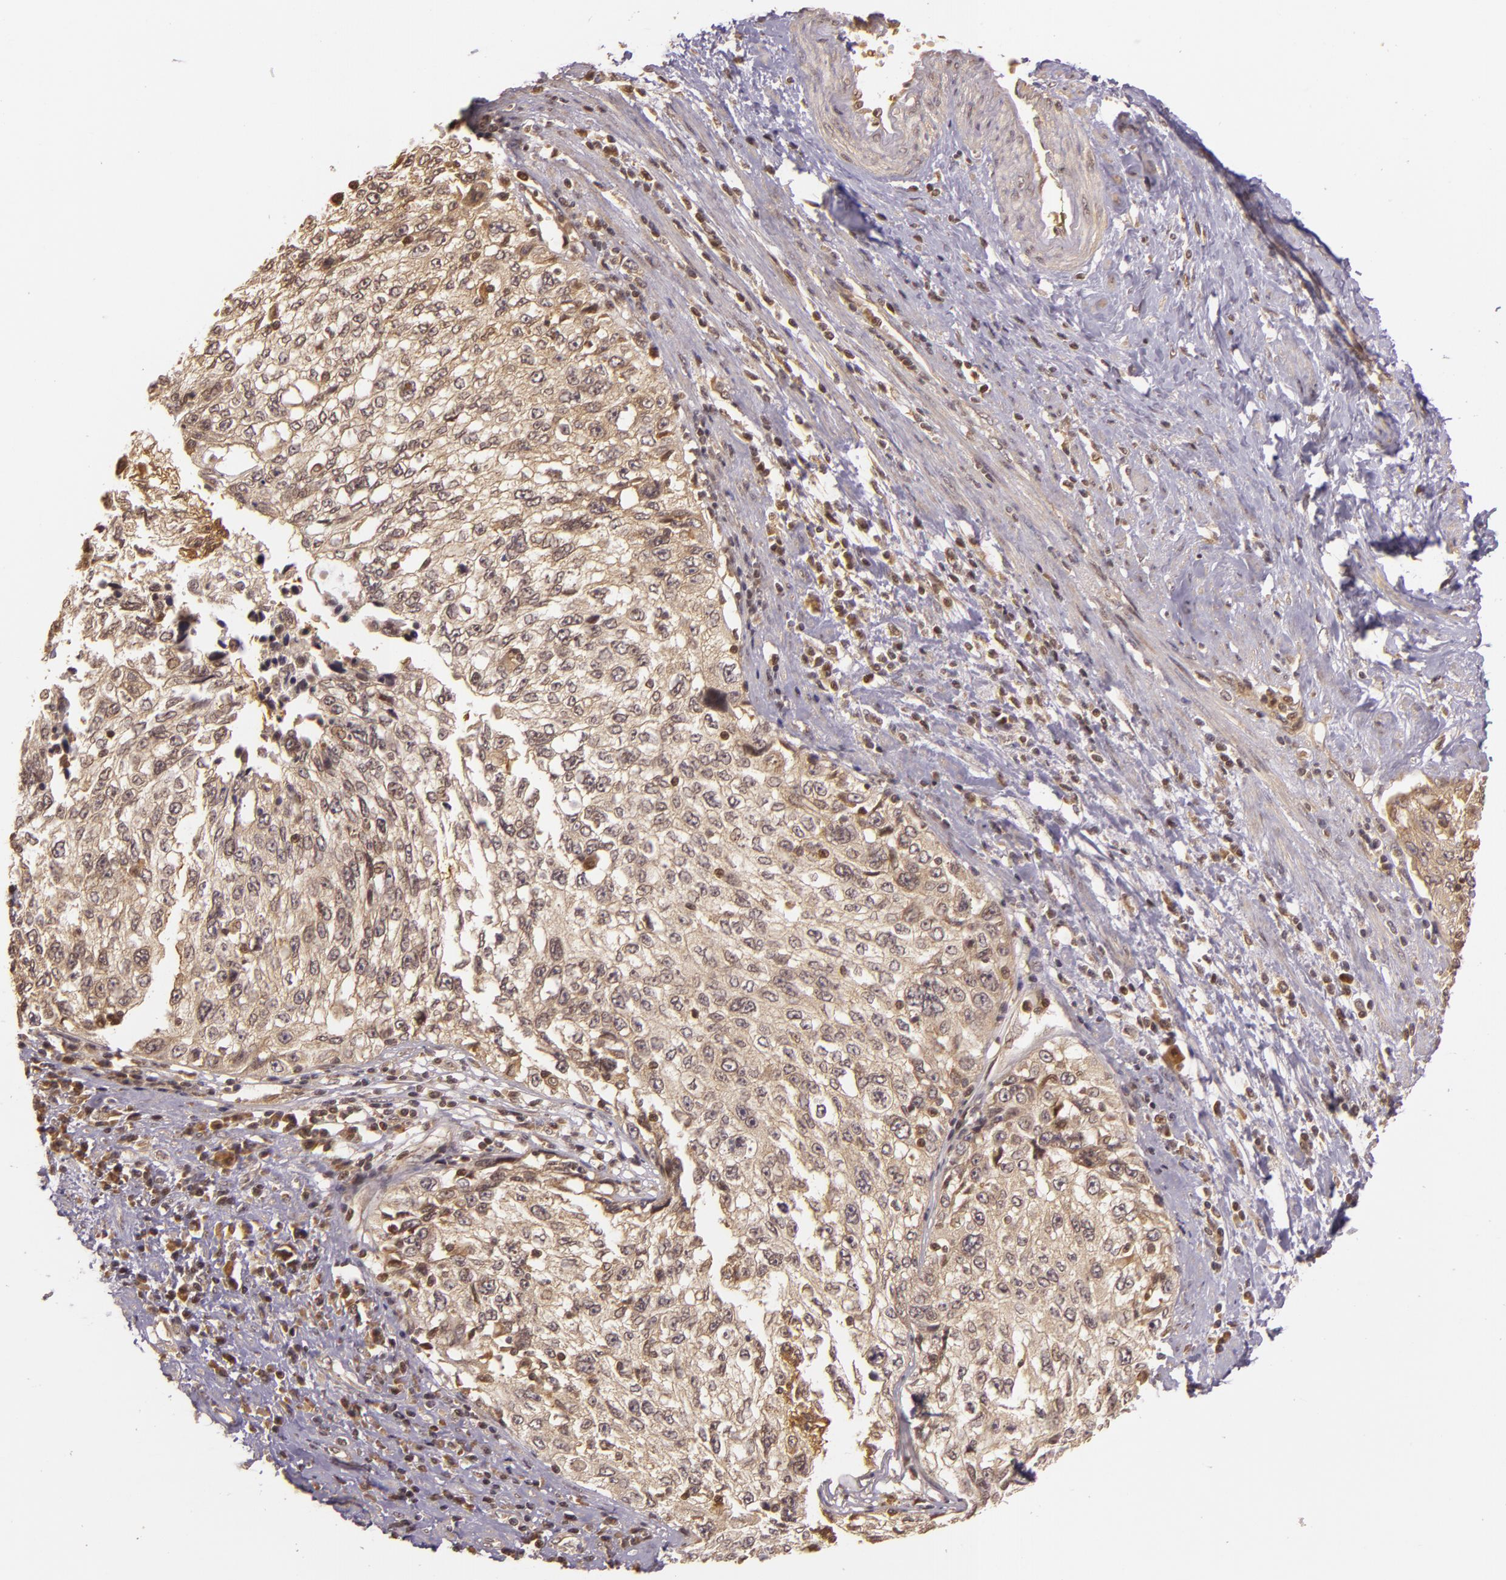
{"staining": {"intensity": "weak", "quantity": ">75%", "location": "cytoplasmic/membranous"}, "tissue": "cervical cancer", "cell_type": "Tumor cells", "image_type": "cancer", "snomed": [{"axis": "morphology", "description": "Squamous cell carcinoma, NOS"}, {"axis": "topography", "description": "Cervix"}], "caption": "Approximately >75% of tumor cells in cervical cancer show weak cytoplasmic/membranous protein staining as visualized by brown immunohistochemical staining.", "gene": "TXNRD2", "patient": {"sex": "female", "age": 57}}